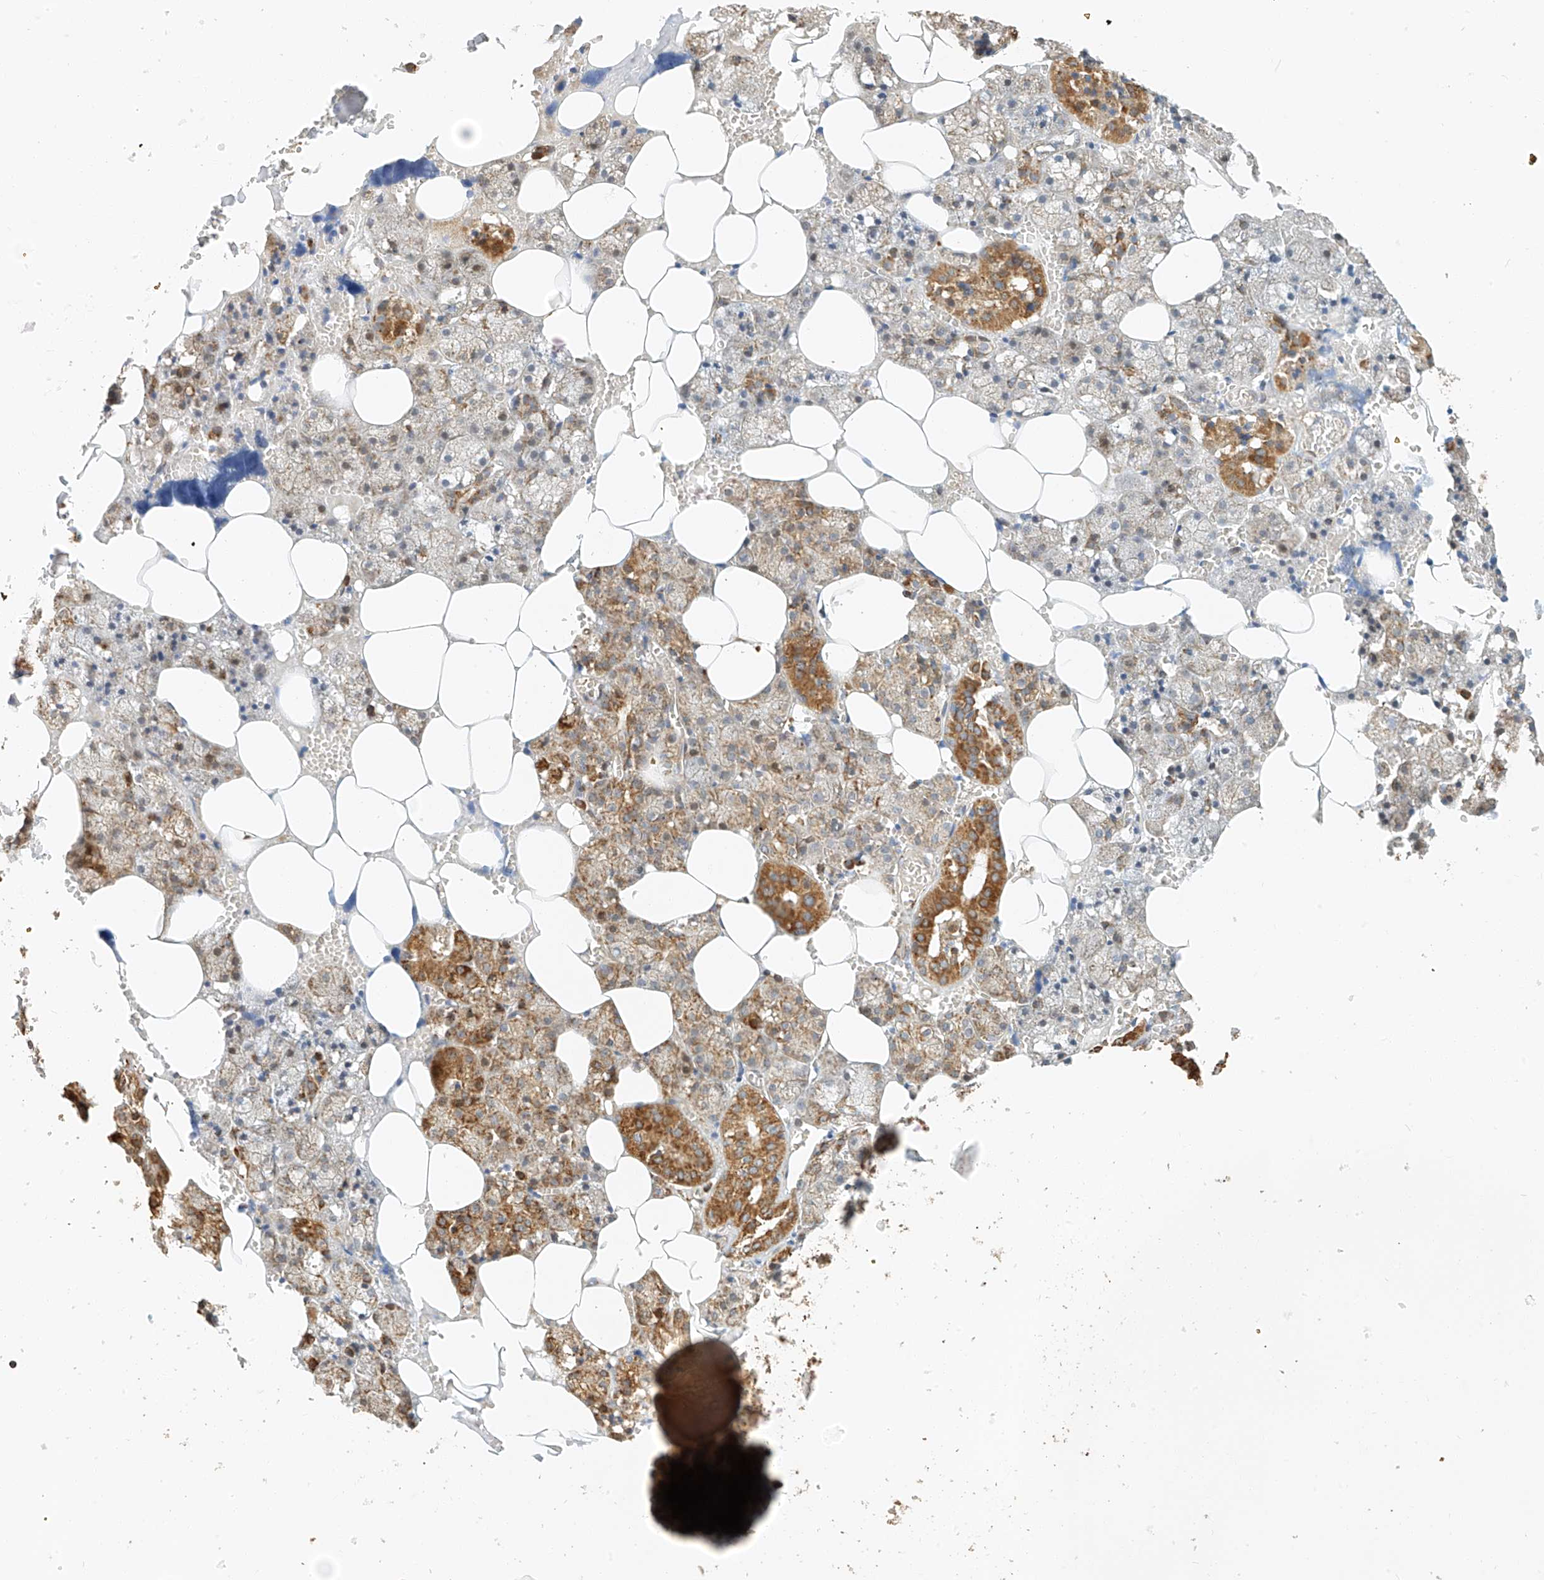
{"staining": {"intensity": "moderate", "quantity": "25%-75%", "location": "cytoplasmic/membranous"}, "tissue": "salivary gland", "cell_type": "Glandular cells", "image_type": "normal", "snomed": [{"axis": "morphology", "description": "Normal tissue, NOS"}, {"axis": "topography", "description": "Salivary gland"}], "caption": "DAB immunohistochemical staining of benign human salivary gland displays moderate cytoplasmic/membranous protein staining in approximately 25%-75% of glandular cells.", "gene": "YIPF7", "patient": {"sex": "male", "age": 62}}